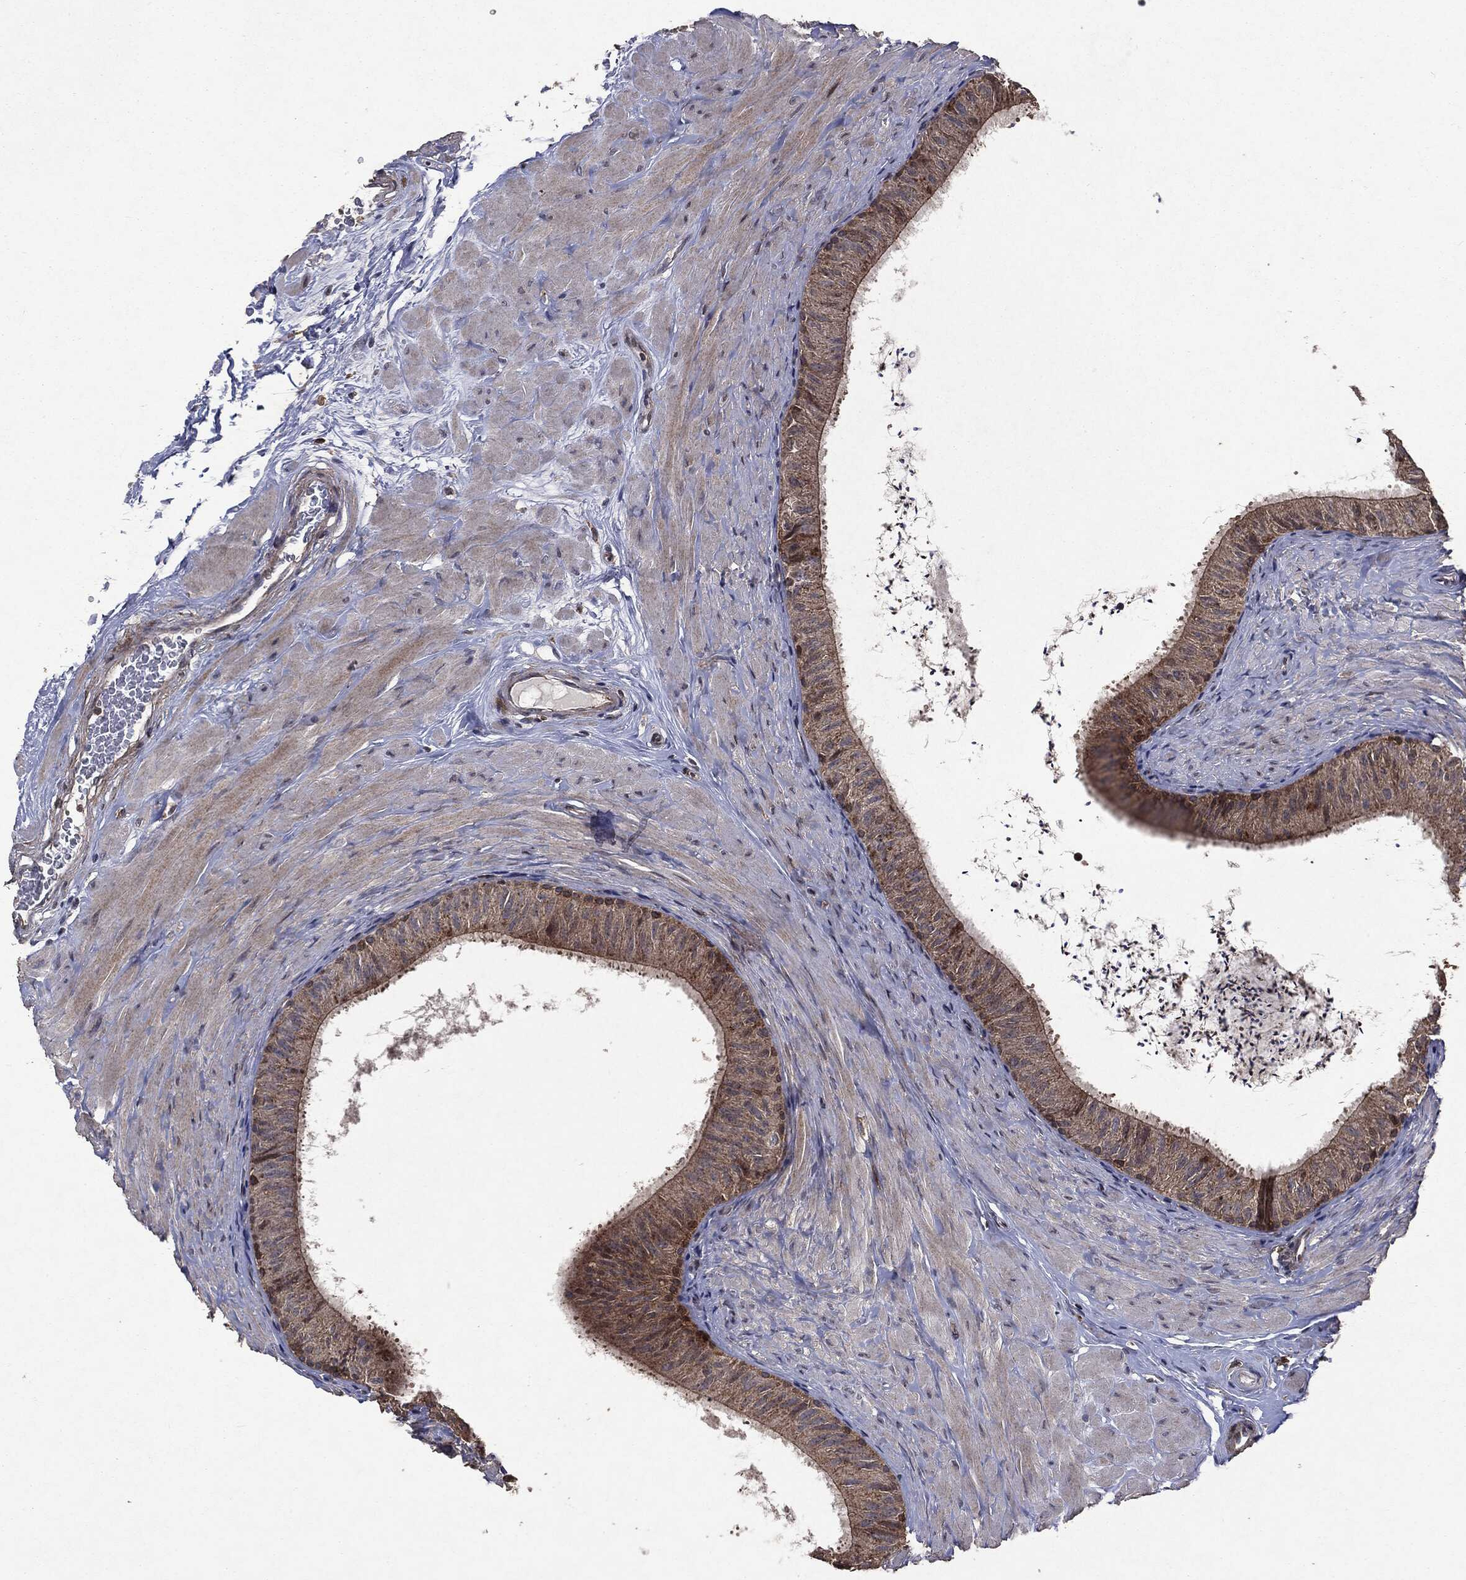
{"staining": {"intensity": "moderate", "quantity": ">75%", "location": "cytoplasmic/membranous"}, "tissue": "epididymis", "cell_type": "Glandular cells", "image_type": "normal", "snomed": [{"axis": "morphology", "description": "Normal tissue, NOS"}, {"axis": "topography", "description": "Epididymis"}], "caption": "Immunohistochemical staining of benign epididymis demonstrates >75% levels of moderate cytoplasmic/membranous protein positivity in approximately >75% of glandular cells.", "gene": "PTEN", "patient": {"sex": "male", "age": 34}}